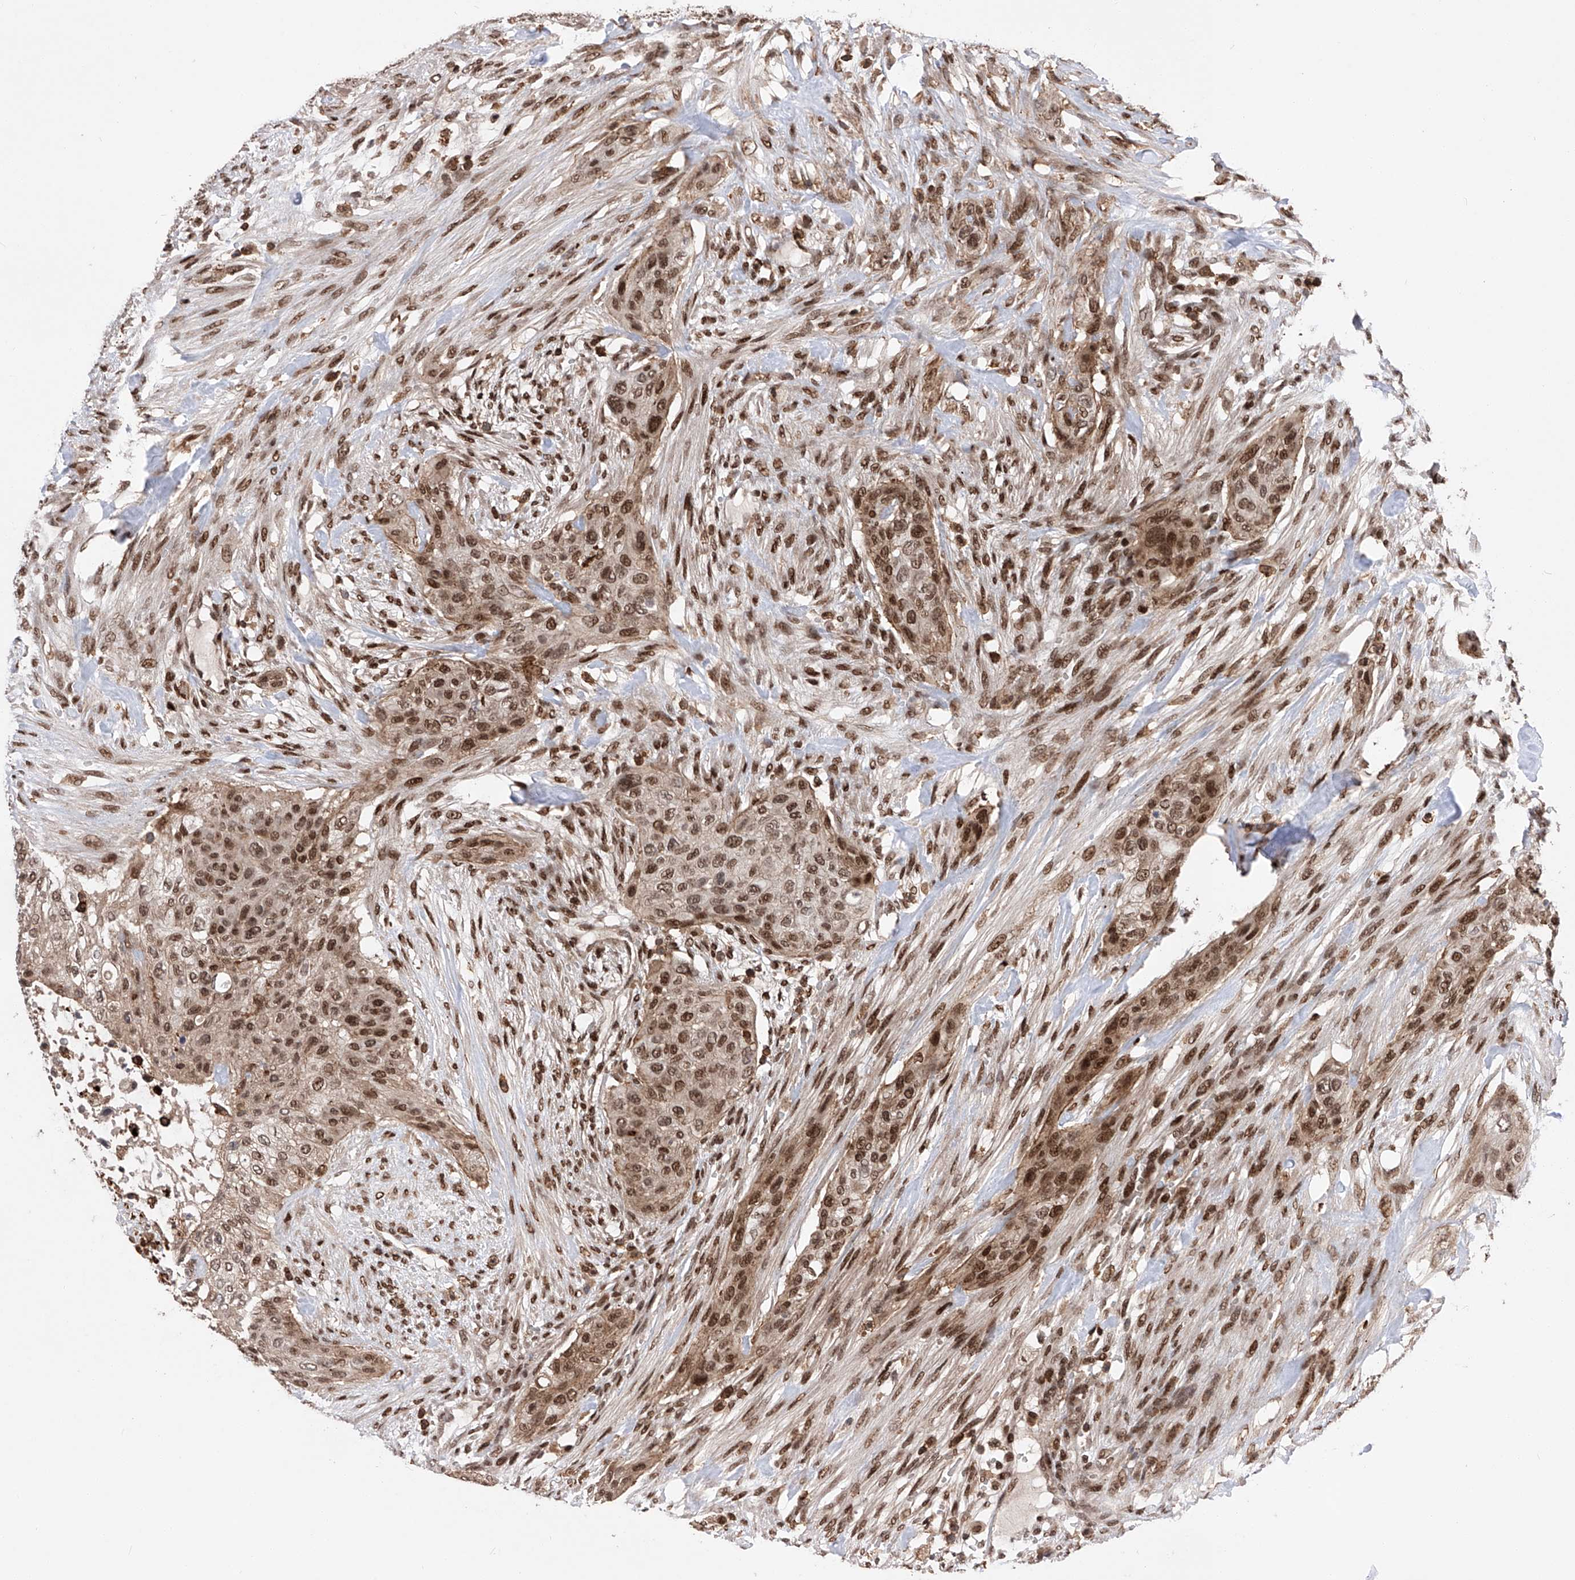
{"staining": {"intensity": "moderate", "quantity": ">75%", "location": "nuclear"}, "tissue": "urothelial cancer", "cell_type": "Tumor cells", "image_type": "cancer", "snomed": [{"axis": "morphology", "description": "Urothelial carcinoma, High grade"}, {"axis": "topography", "description": "Urinary bladder"}], "caption": "About >75% of tumor cells in human urothelial cancer show moderate nuclear protein staining as visualized by brown immunohistochemical staining.", "gene": "ZNF280D", "patient": {"sex": "male", "age": 35}}